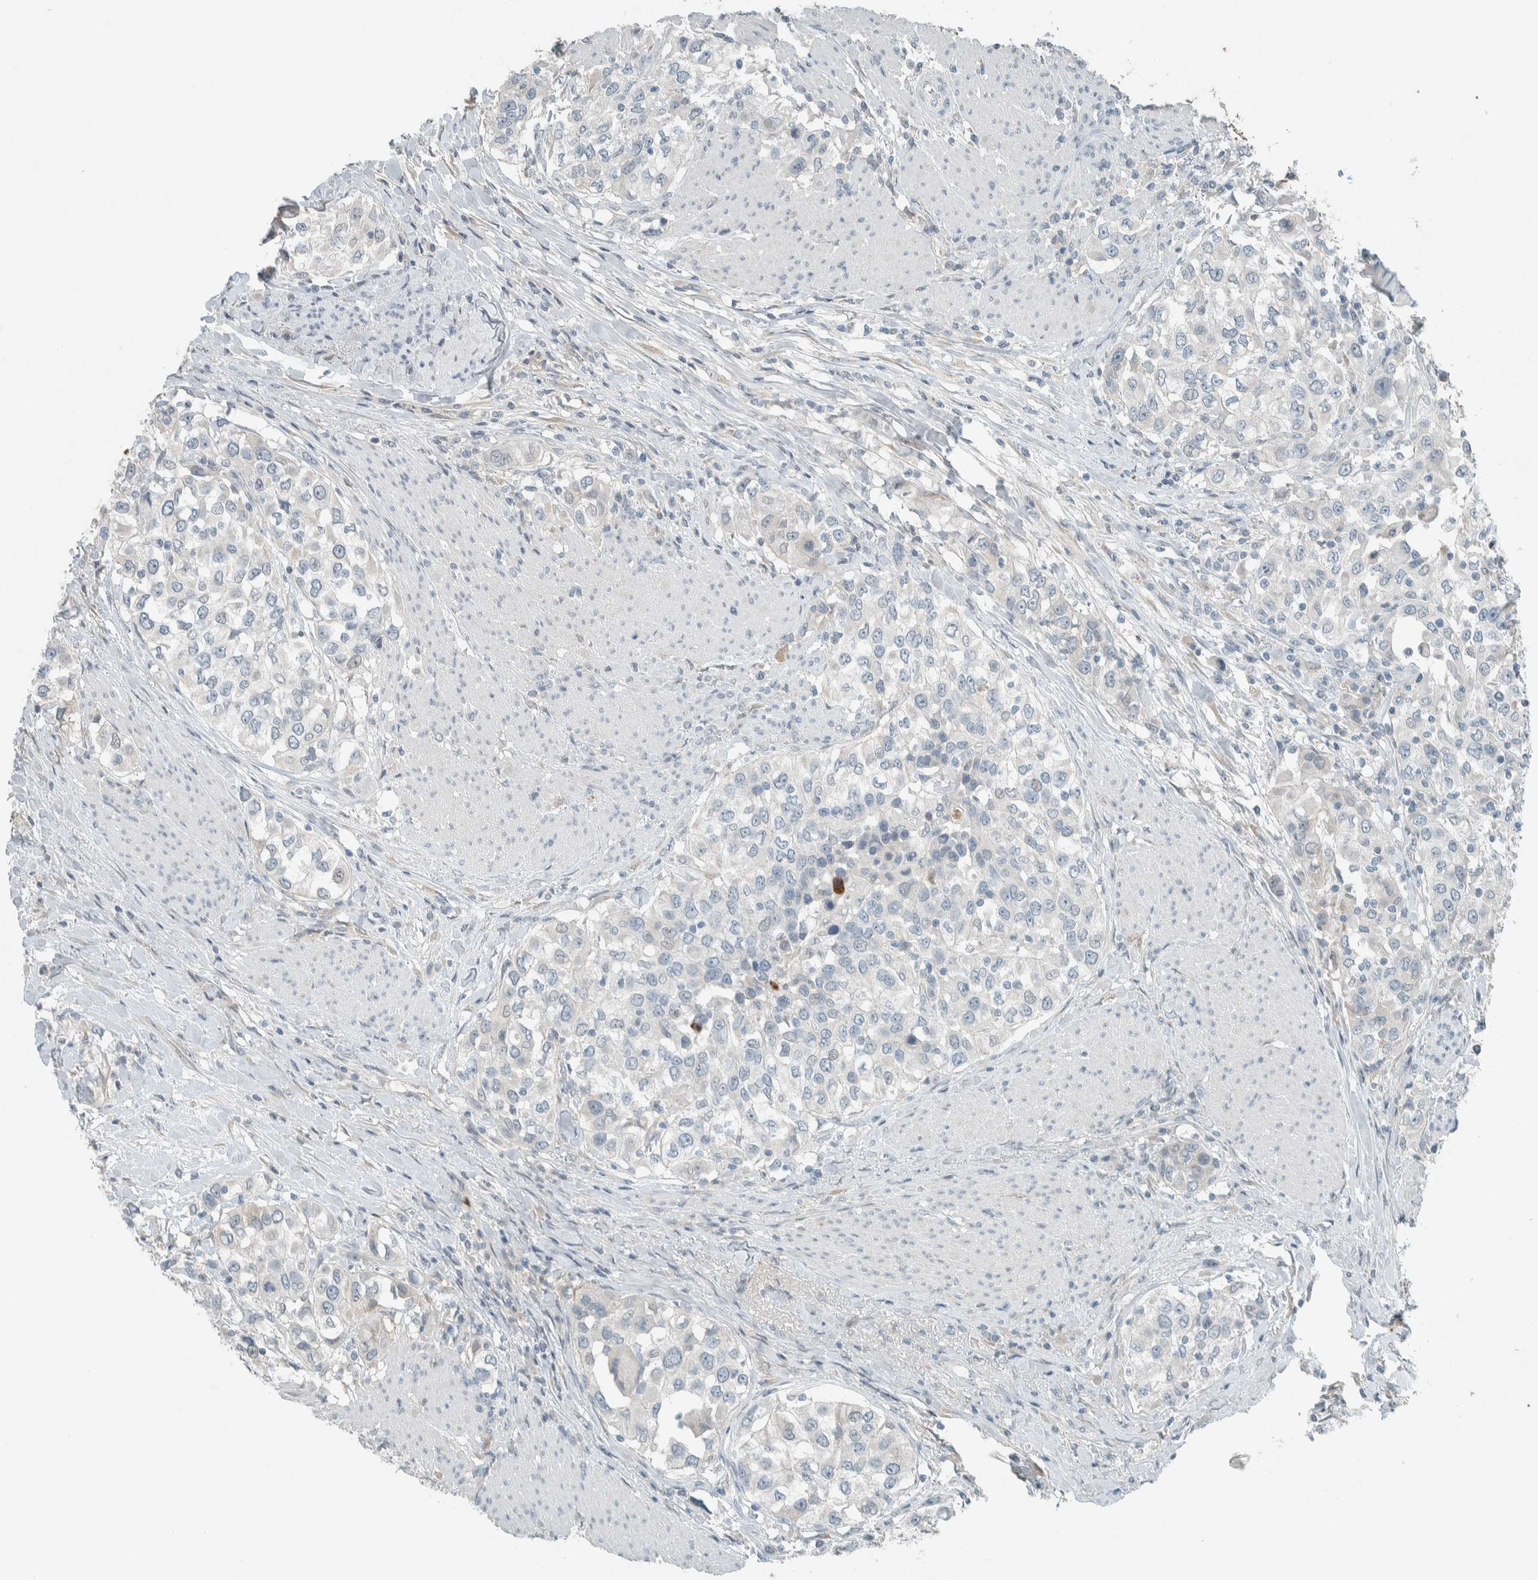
{"staining": {"intensity": "negative", "quantity": "none", "location": "none"}, "tissue": "urothelial cancer", "cell_type": "Tumor cells", "image_type": "cancer", "snomed": [{"axis": "morphology", "description": "Urothelial carcinoma, High grade"}, {"axis": "topography", "description": "Urinary bladder"}], "caption": "Urothelial carcinoma (high-grade) was stained to show a protein in brown. There is no significant staining in tumor cells. (IHC, brightfield microscopy, high magnification).", "gene": "CERCAM", "patient": {"sex": "female", "age": 80}}